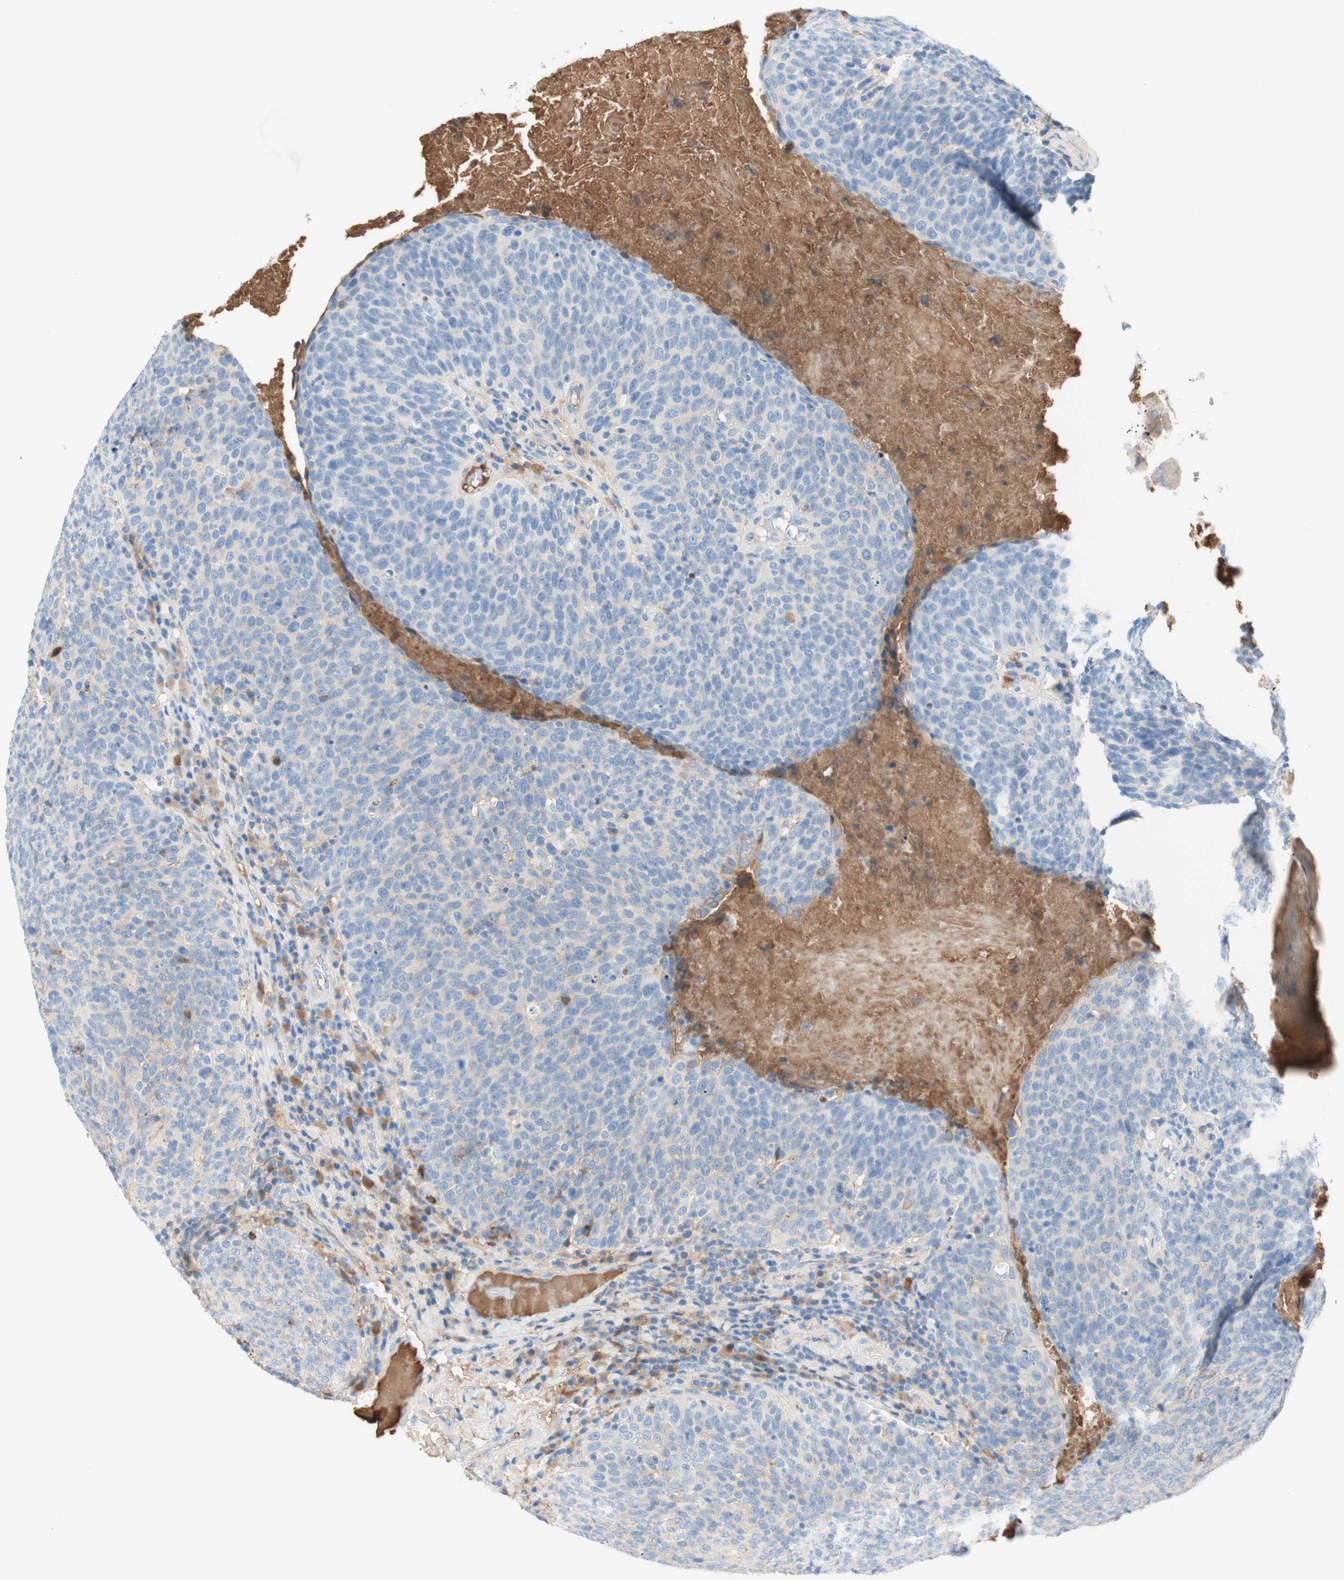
{"staining": {"intensity": "negative", "quantity": "none", "location": "none"}, "tissue": "head and neck cancer", "cell_type": "Tumor cells", "image_type": "cancer", "snomed": [{"axis": "morphology", "description": "Squamous cell carcinoma, NOS"}, {"axis": "morphology", "description": "Squamous cell carcinoma, metastatic, NOS"}, {"axis": "topography", "description": "Lymph node"}, {"axis": "topography", "description": "Head-Neck"}], "caption": "IHC histopathology image of neoplastic tissue: head and neck cancer (metastatic squamous cell carcinoma) stained with DAB (3,3'-diaminobenzidine) exhibits no significant protein positivity in tumor cells.", "gene": "KNG1", "patient": {"sex": "male", "age": 62}}